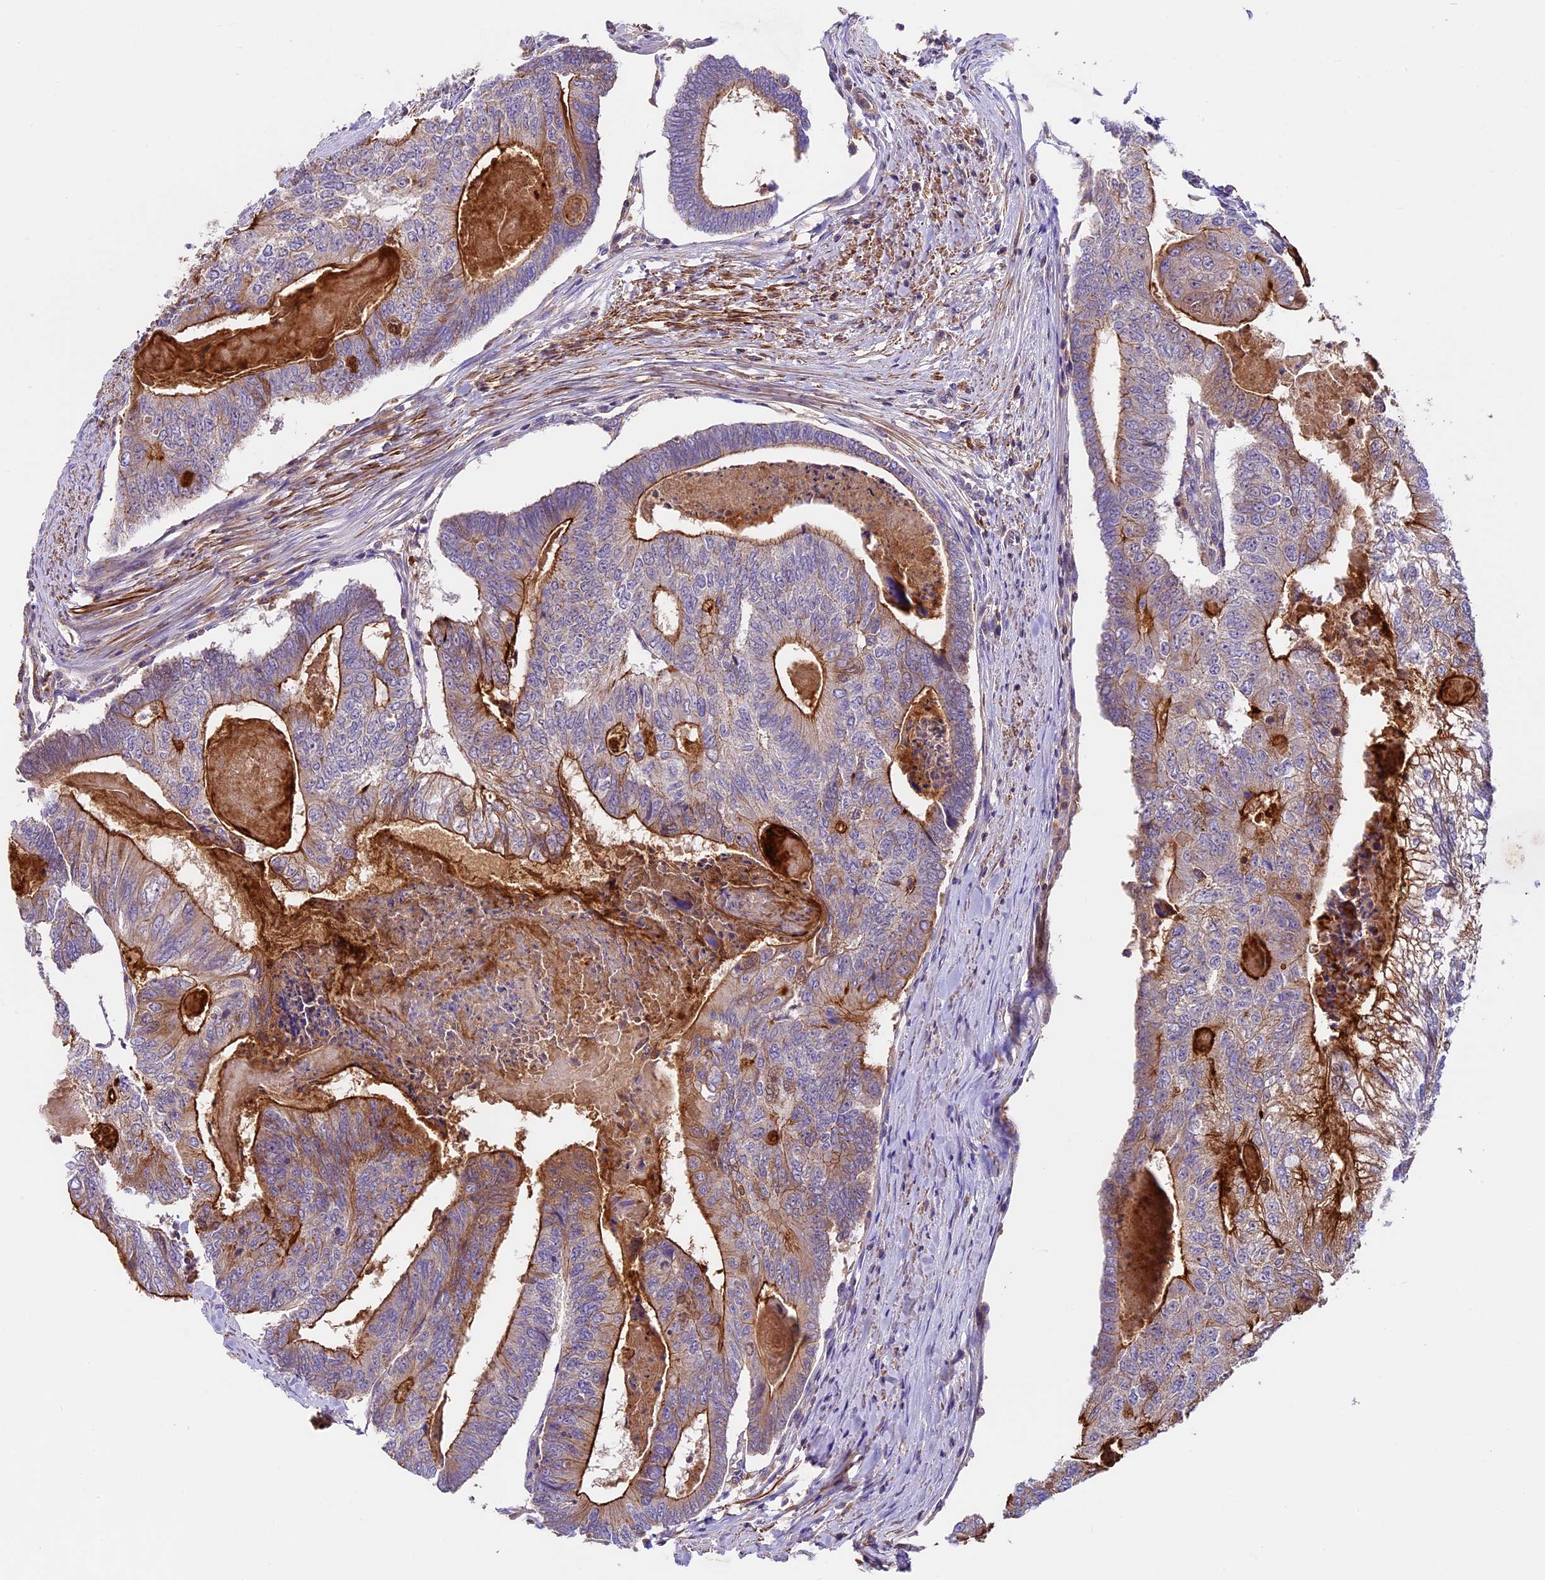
{"staining": {"intensity": "strong", "quantity": "25%-75%", "location": "cytoplasmic/membranous"}, "tissue": "colorectal cancer", "cell_type": "Tumor cells", "image_type": "cancer", "snomed": [{"axis": "morphology", "description": "Adenocarcinoma, NOS"}, {"axis": "topography", "description": "Colon"}], "caption": "Human colorectal cancer (adenocarcinoma) stained with a protein marker reveals strong staining in tumor cells.", "gene": "TBC1D1", "patient": {"sex": "female", "age": 67}}